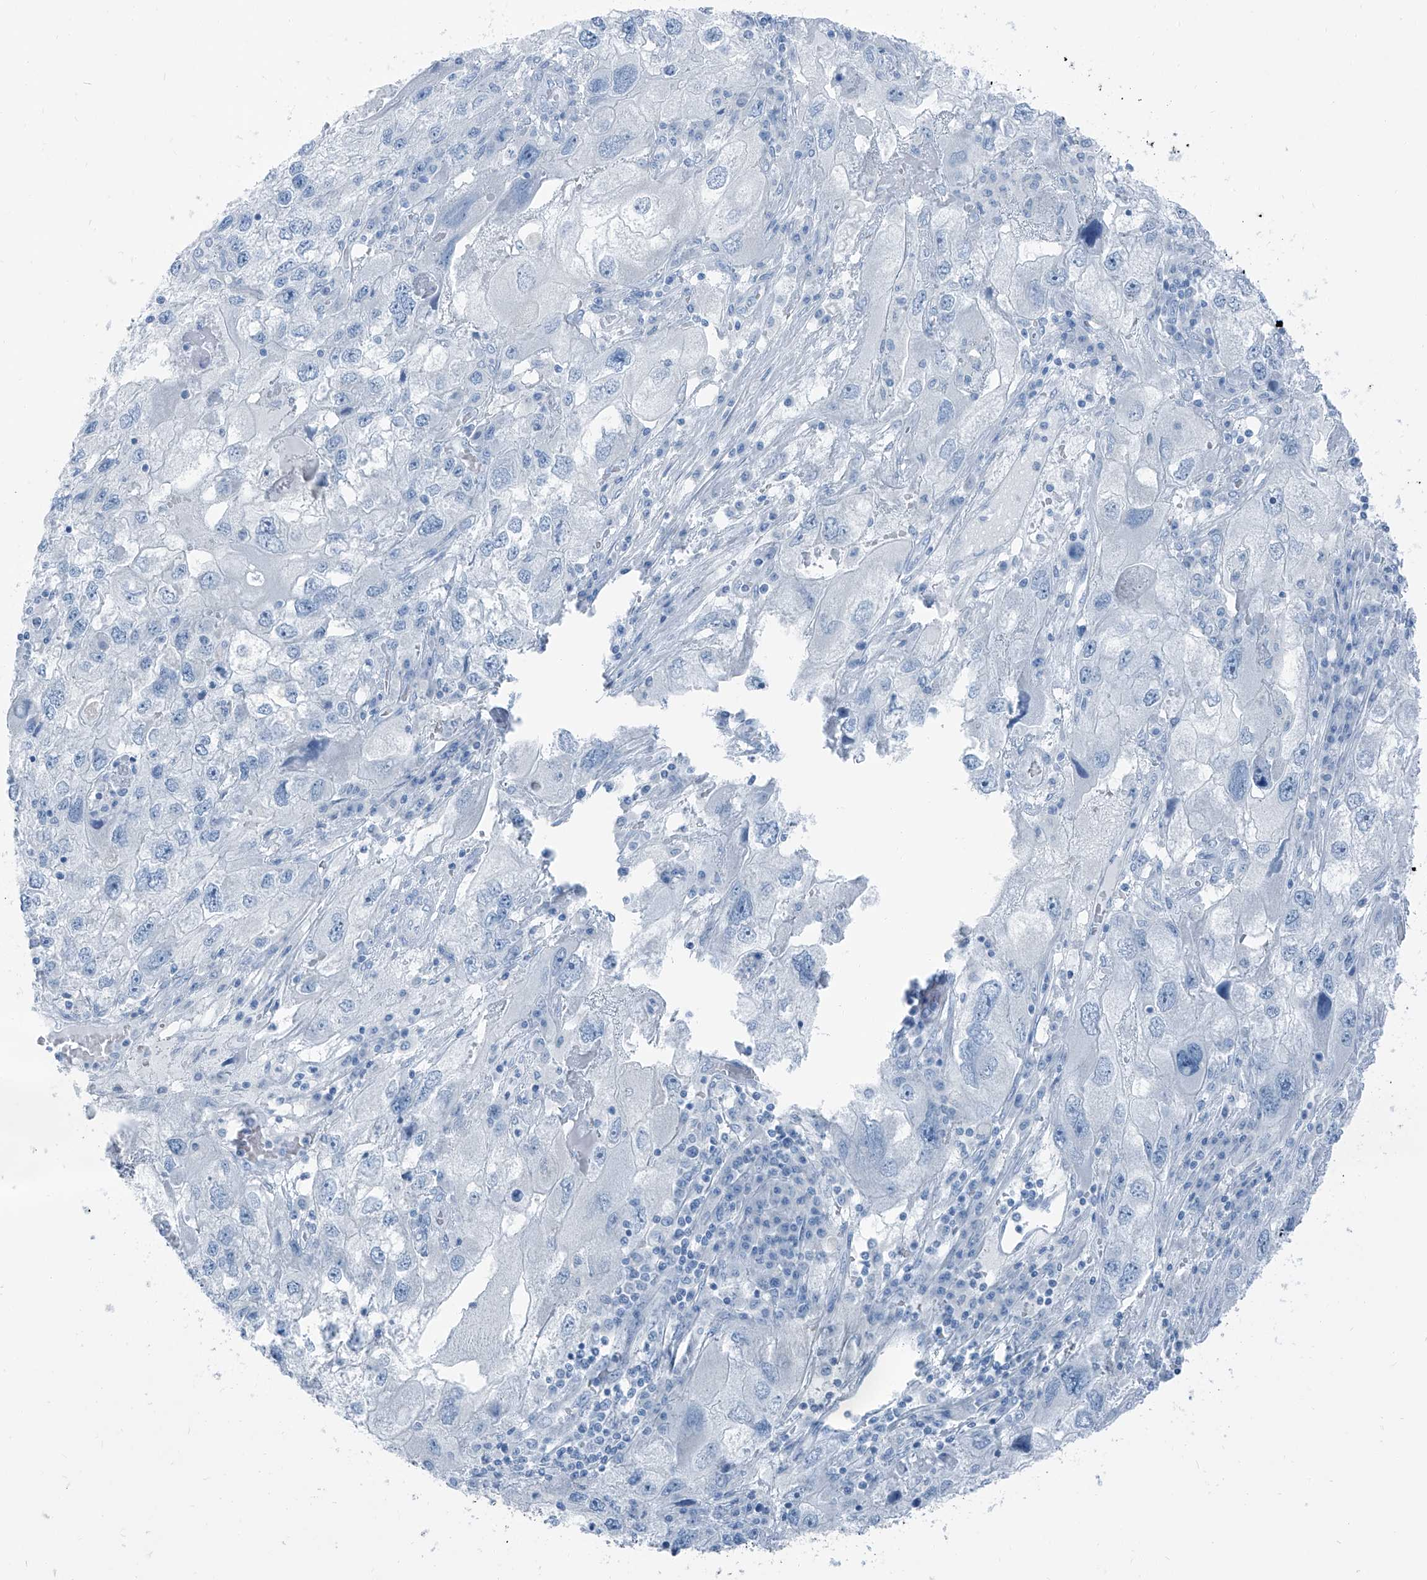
{"staining": {"intensity": "negative", "quantity": "none", "location": "none"}, "tissue": "endometrial cancer", "cell_type": "Tumor cells", "image_type": "cancer", "snomed": [{"axis": "morphology", "description": "Adenocarcinoma, NOS"}, {"axis": "topography", "description": "Endometrium"}], "caption": "There is no significant expression in tumor cells of endometrial cancer.", "gene": "RGN", "patient": {"sex": "female", "age": 49}}